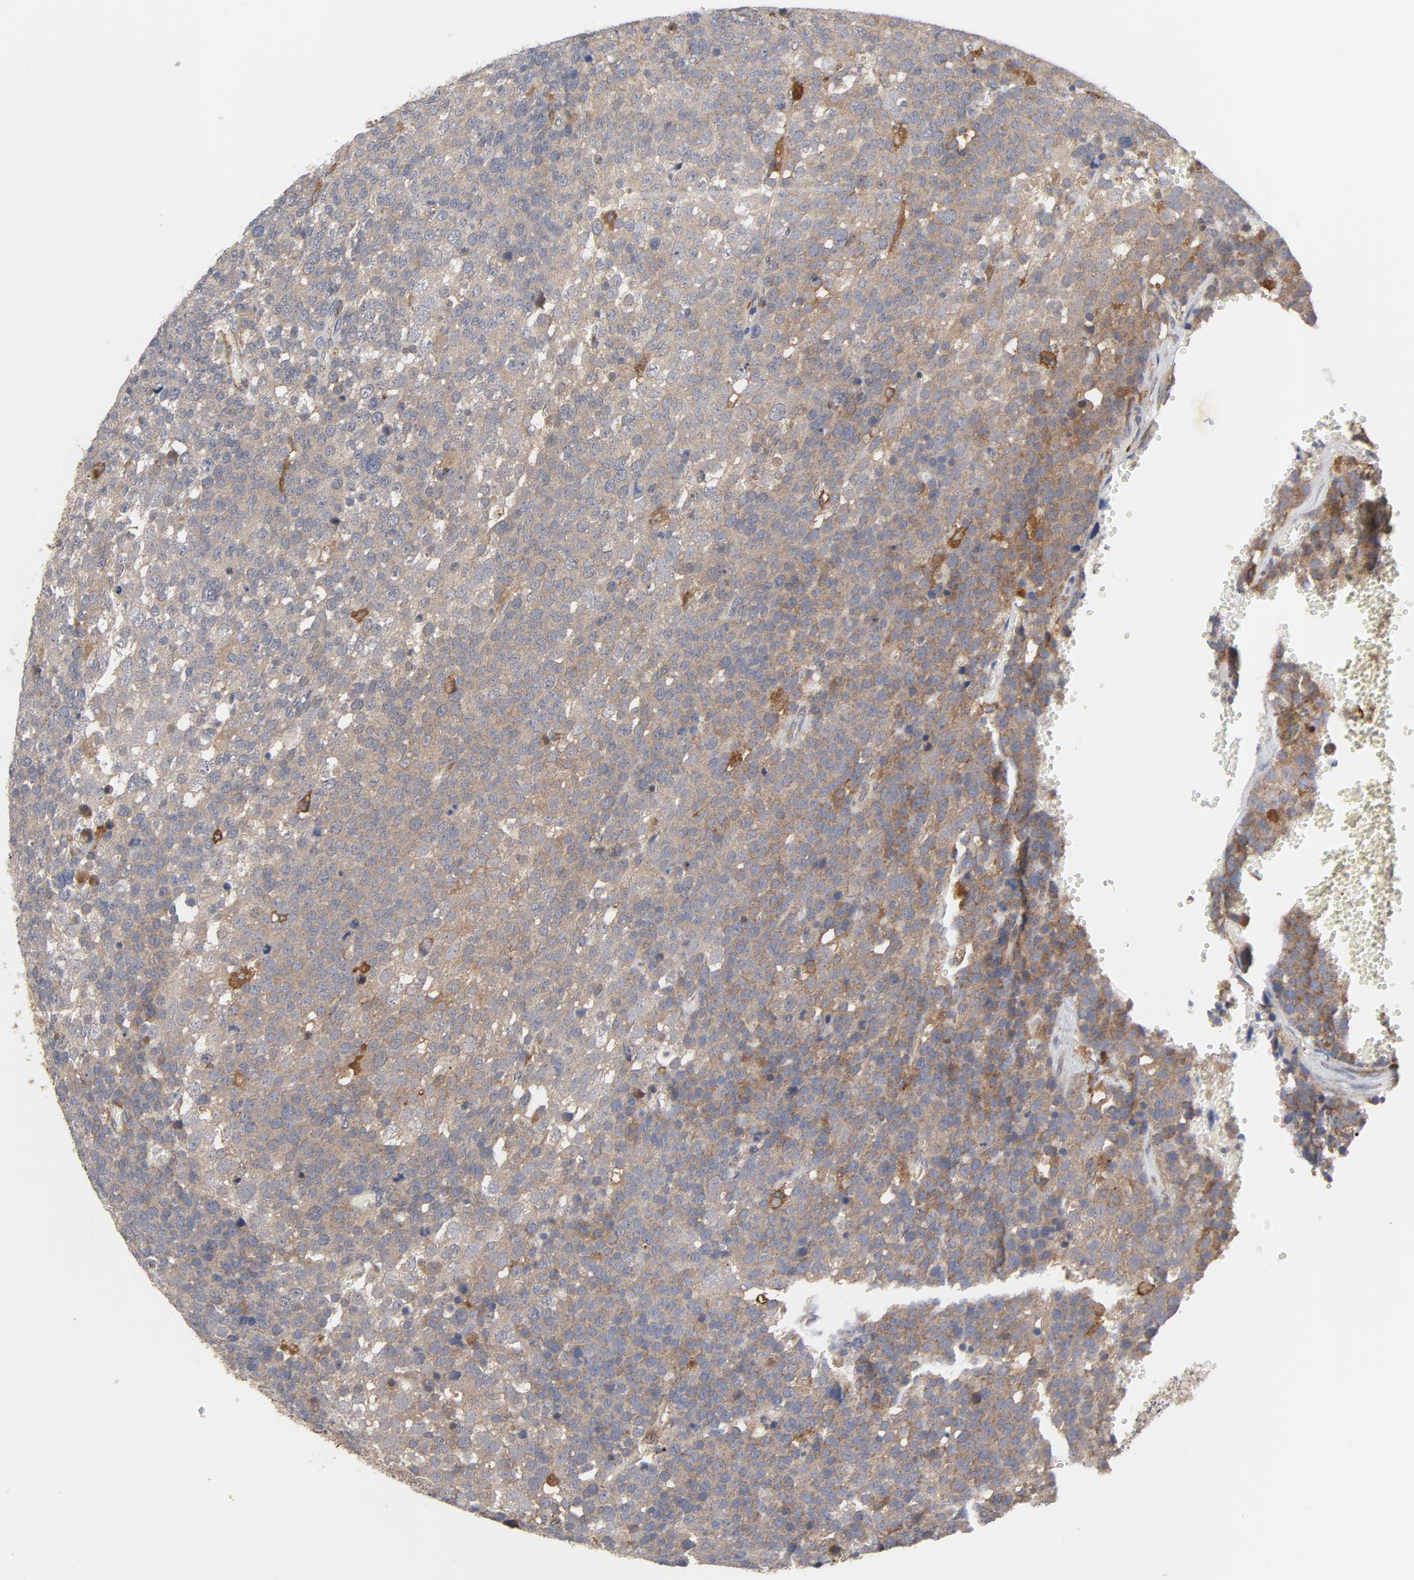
{"staining": {"intensity": "moderate", "quantity": ">75%", "location": "cytoplasmic/membranous"}, "tissue": "testis cancer", "cell_type": "Tumor cells", "image_type": "cancer", "snomed": [{"axis": "morphology", "description": "Seminoma, NOS"}, {"axis": "topography", "description": "Testis"}], "caption": "Brown immunohistochemical staining in human testis cancer (seminoma) displays moderate cytoplasmic/membranous expression in about >75% of tumor cells.", "gene": "RAPGEF4", "patient": {"sex": "male", "age": 71}}